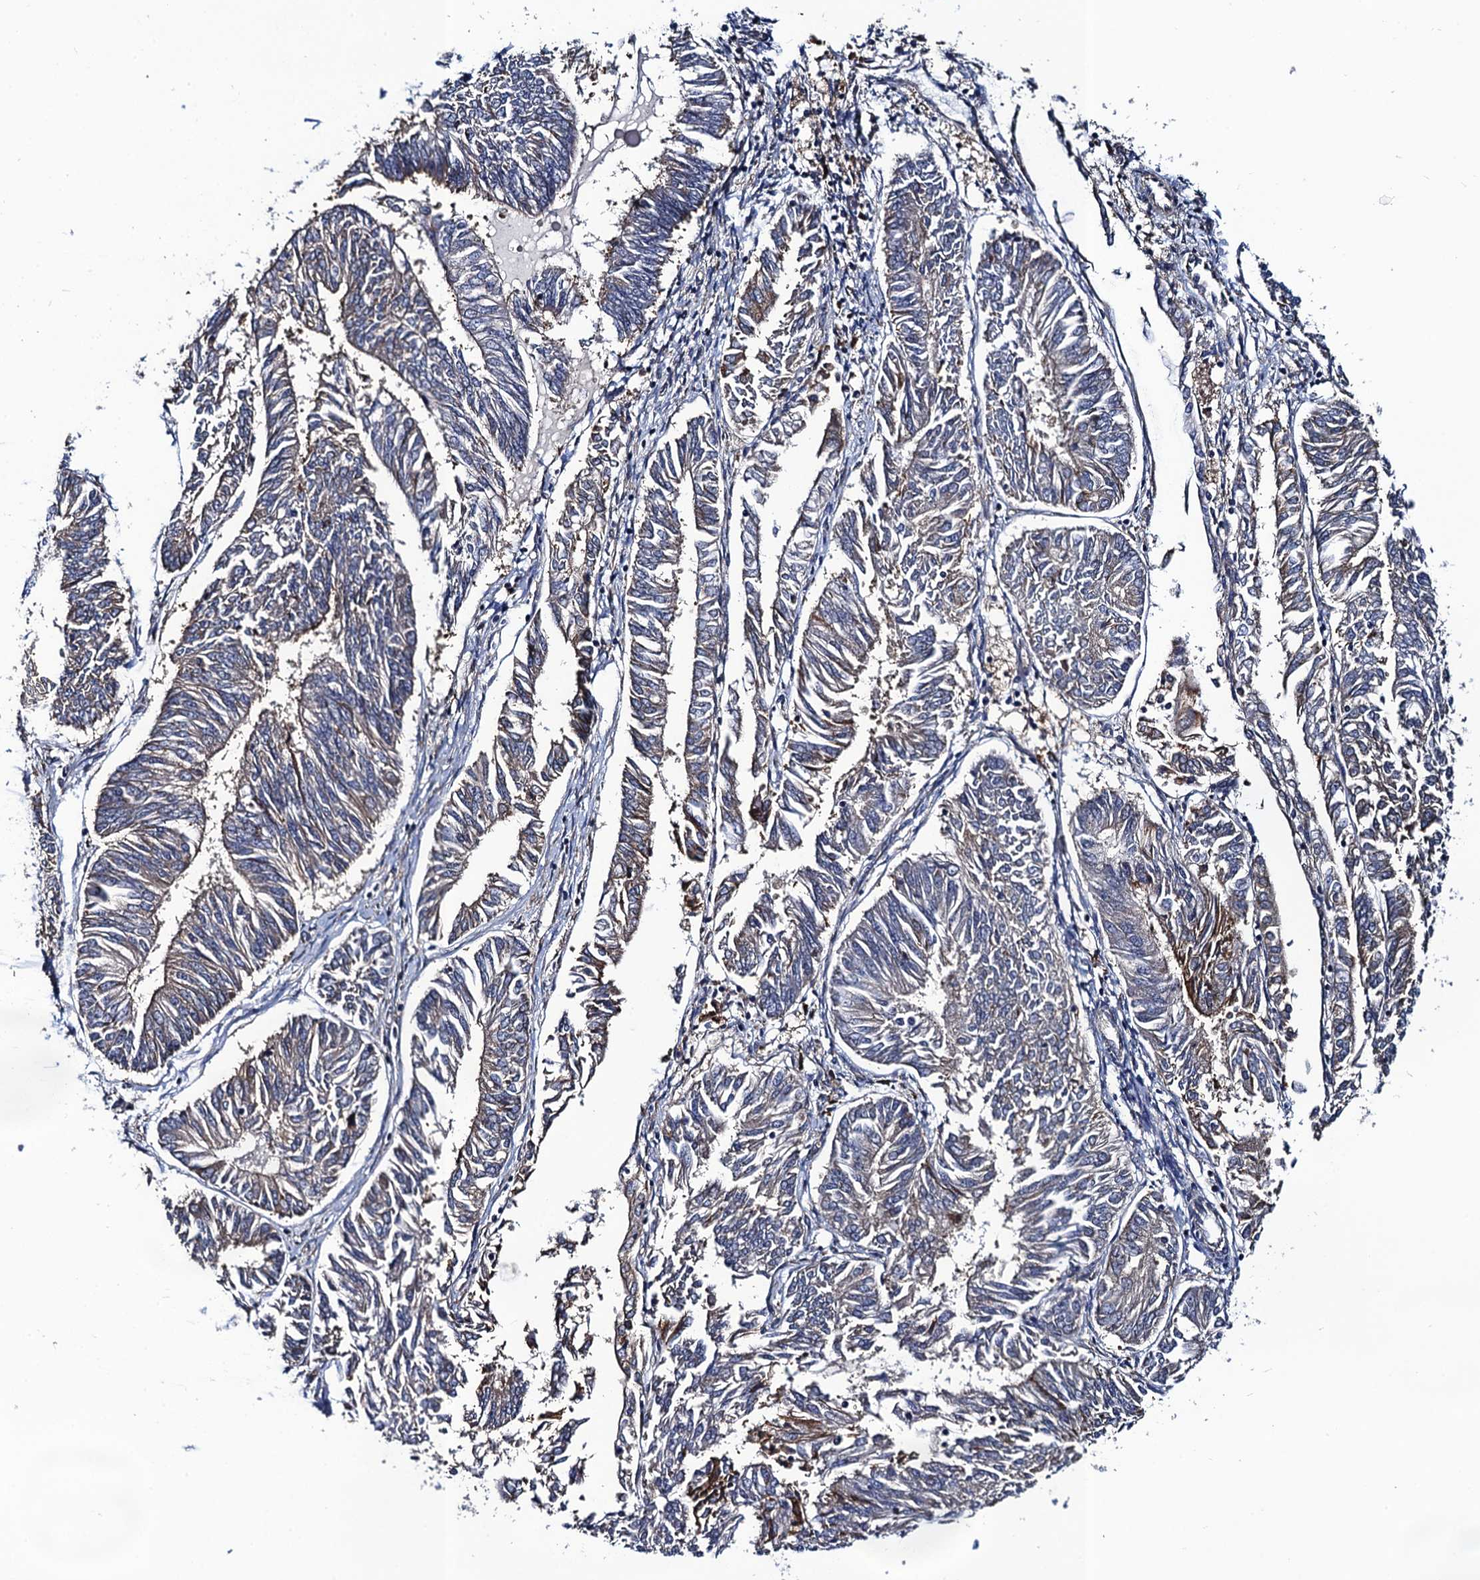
{"staining": {"intensity": "moderate", "quantity": "<25%", "location": "cytoplasmic/membranous"}, "tissue": "endometrial cancer", "cell_type": "Tumor cells", "image_type": "cancer", "snomed": [{"axis": "morphology", "description": "Adenocarcinoma, NOS"}, {"axis": "topography", "description": "Endometrium"}], "caption": "A brown stain labels moderate cytoplasmic/membranous positivity of a protein in endometrial cancer (adenocarcinoma) tumor cells. Immunohistochemistry (ihc) stains the protein of interest in brown and the nuclei are stained blue.", "gene": "PGLS", "patient": {"sex": "female", "age": 58}}